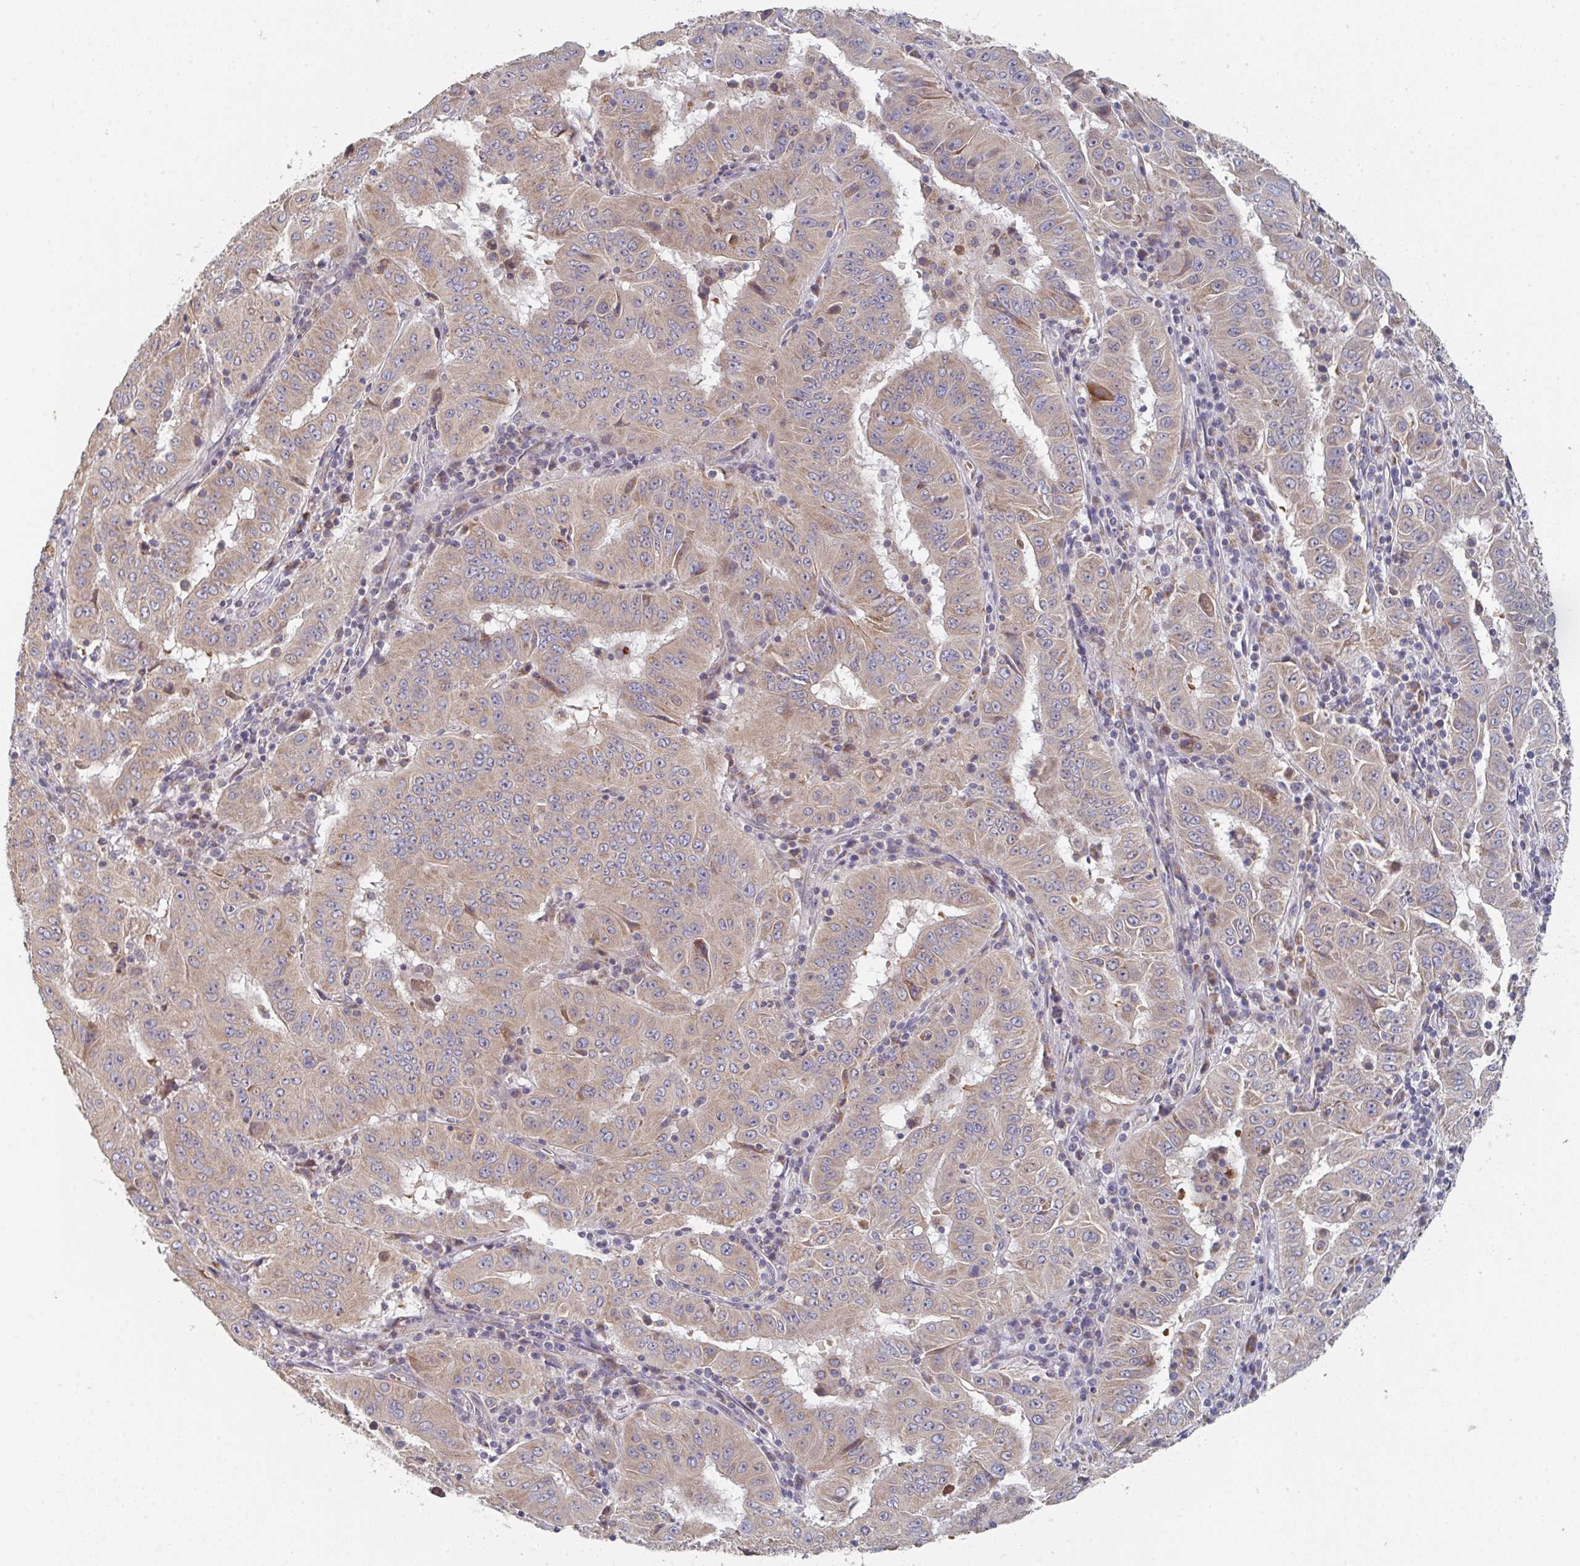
{"staining": {"intensity": "weak", "quantity": ">75%", "location": "cytoplasmic/membranous"}, "tissue": "pancreatic cancer", "cell_type": "Tumor cells", "image_type": "cancer", "snomed": [{"axis": "morphology", "description": "Adenocarcinoma, NOS"}, {"axis": "topography", "description": "Pancreas"}], "caption": "High-magnification brightfield microscopy of pancreatic cancer stained with DAB (brown) and counterstained with hematoxylin (blue). tumor cells exhibit weak cytoplasmic/membranous positivity is identified in about>75% of cells. The staining was performed using DAB to visualize the protein expression in brown, while the nuclei were stained in blue with hematoxylin (Magnification: 20x).", "gene": "ELOVL1", "patient": {"sex": "male", "age": 63}}